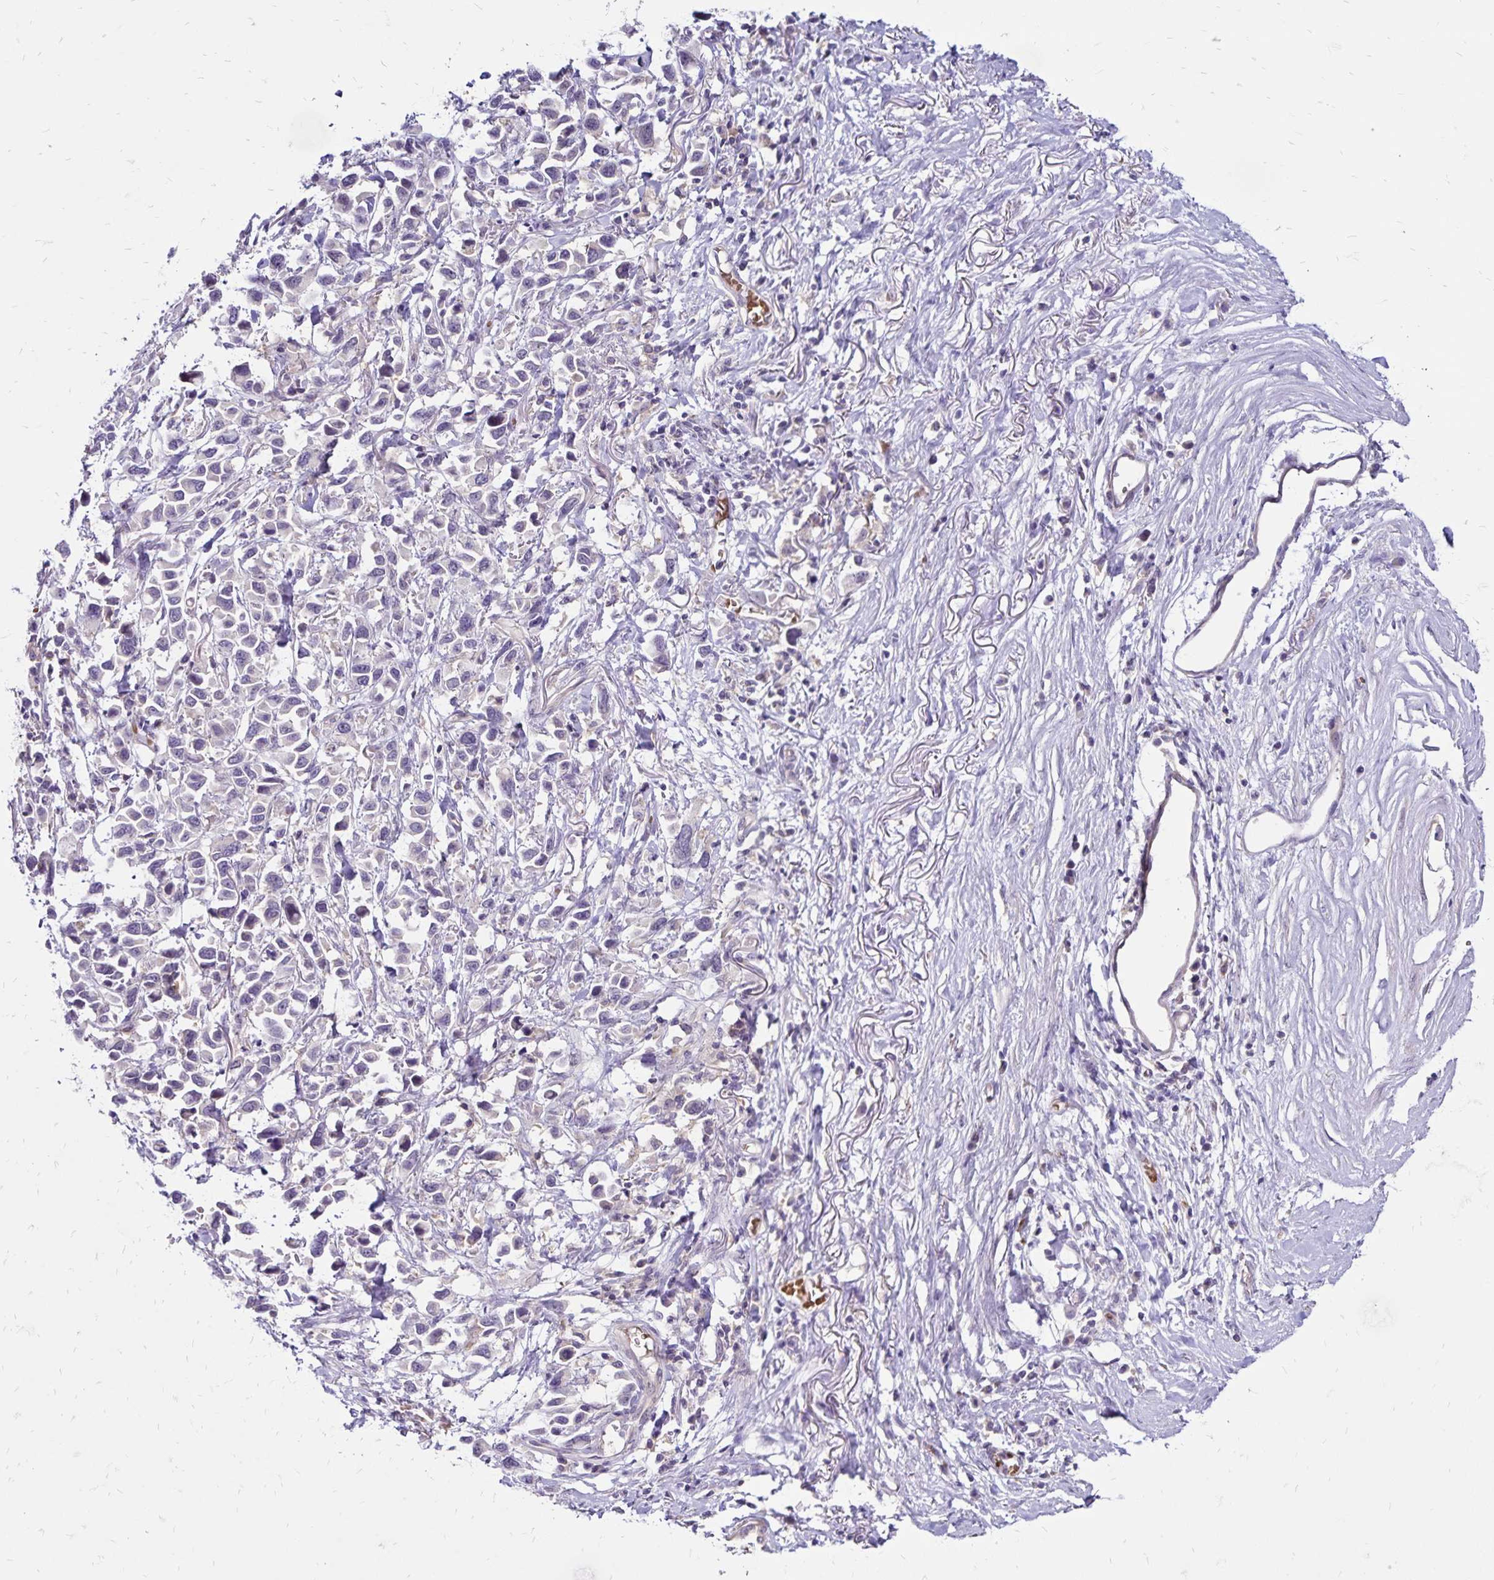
{"staining": {"intensity": "negative", "quantity": "none", "location": "none"}, "tissue": "stomach cancer", "cell_type": "Tumor cells", "image_type": "cancer", "snomed": [{"axis": "morphology", "description": "Adenocarcinoma, NOS"}, {"axis": "topography", "description": "Stomach"}], "caption": "This is an immunohistochemistry (IHC) image of stomach cancer. There is no positivity in tumor cells.", "gene": "FSD1", "patient": {"sex": "female", "age": 81}}